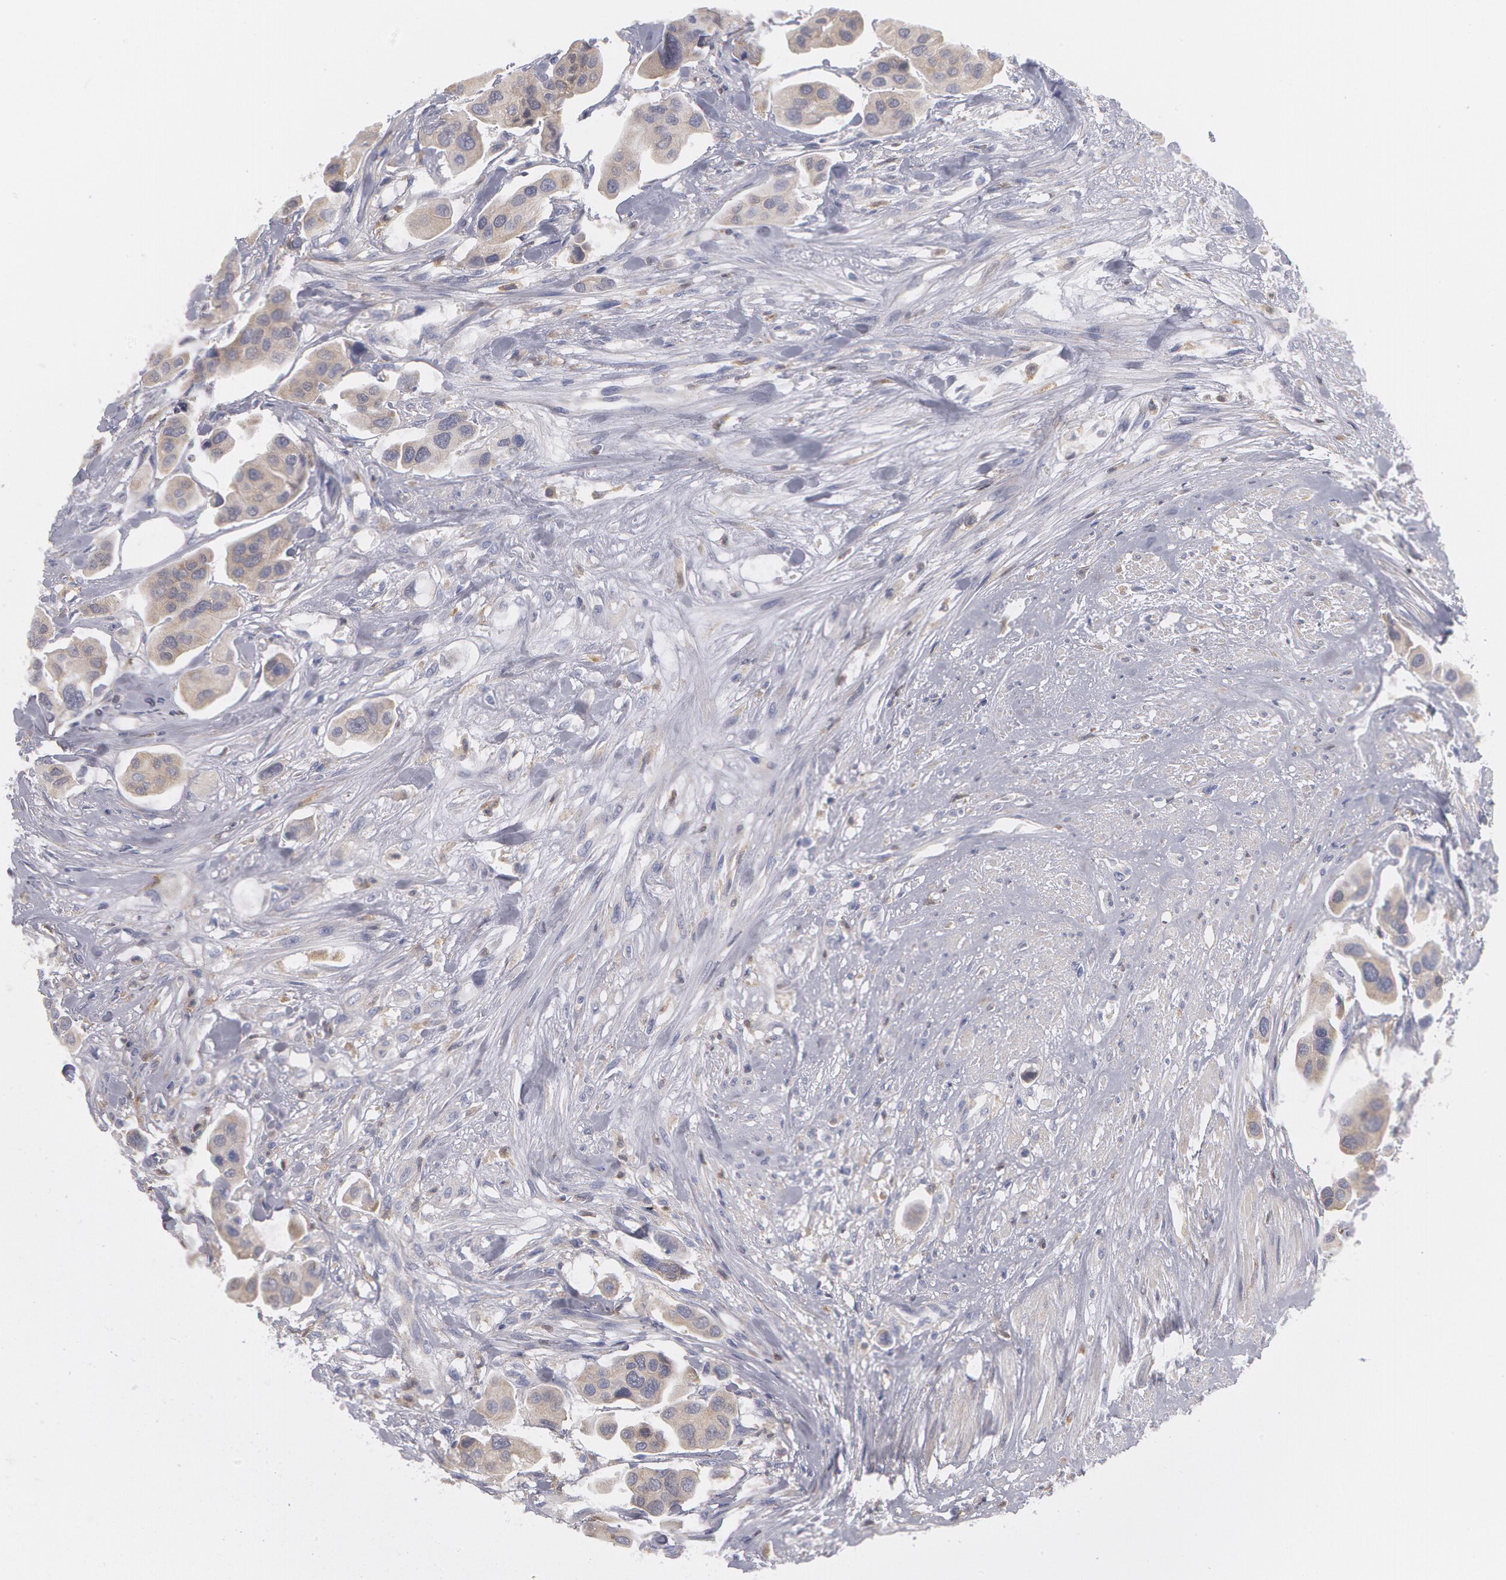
{"staining": {"intensity": "weak", "quantity": "25%-75%", "location": "cytoplasmic/membranous"}, "tissue": "urothelial cancer", "cell_type": "Tumor cells", "image_type": "cancer", "snomed": [{"axis": "morphology", "description": "Adenocarcinoma, NOS"}, {"axis": "topography", "description": "Urinary bladder"}], "caption": "Adenocarcinoma tissue exhibits weak cytoplasmic/membranous expression in approximately 25%-75% of tumor cells", "gene": "SYK", "patient": {"sex": "male", "age": 61}}